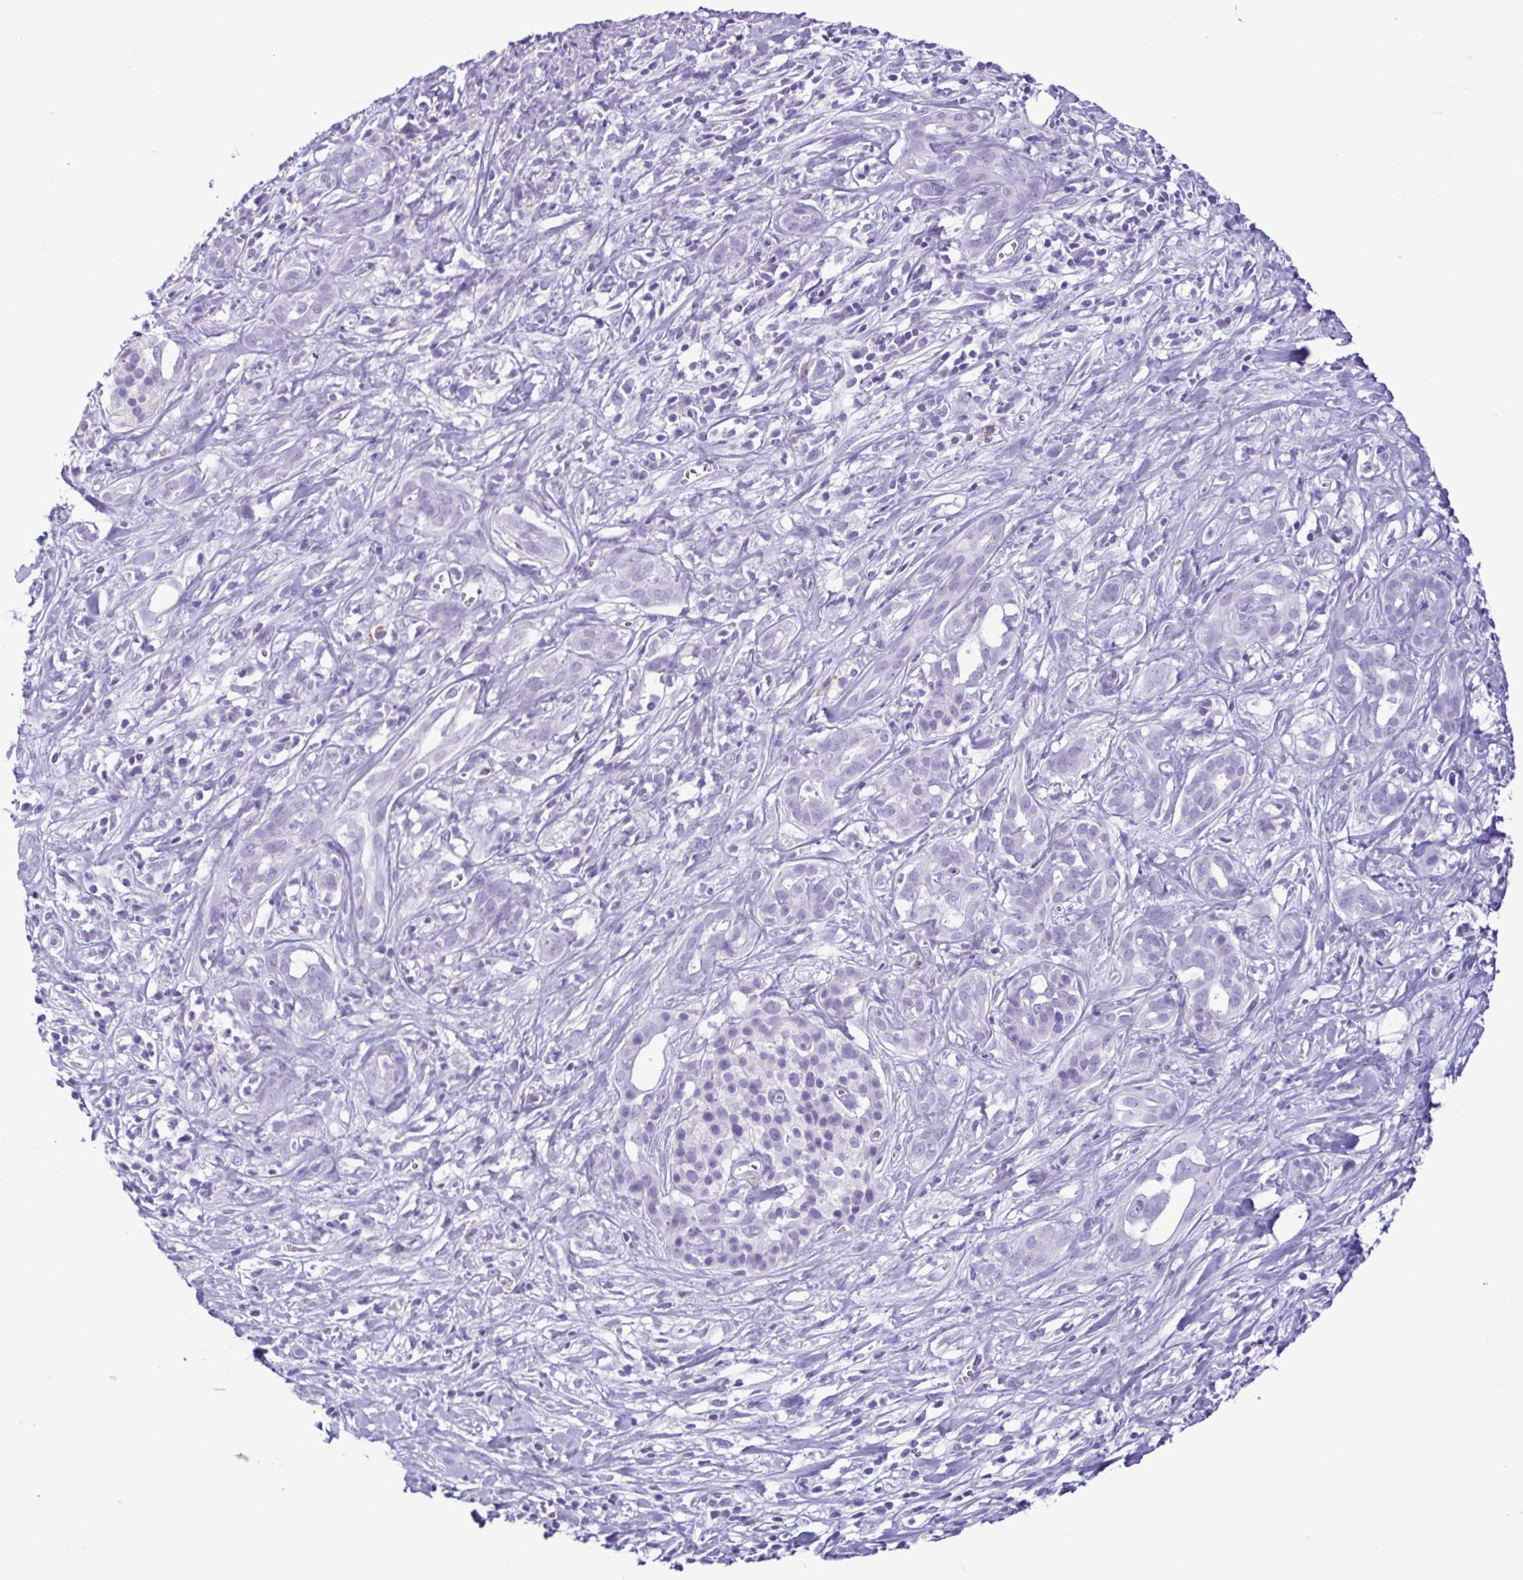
{"staining": {"intensity": "negative", "quantity": "none", "location": "none"}, "tissue": "pancreatic cancer", "cell_type": "Tumor cells", "image_type": "cancer", "snomed": [{"axis": "morphology", "description": "Adenocarcinoma, NOS"}, {"axis": "topography", "description": "Pancreas"}], "caption": "Immunohistochemistry (IHC) histopathology image of neoplastic tissue: pancreatic adenocarcinoma stained with DAB (3,3'-diaminobenzidine) displays no significant protein expression in tumor cells.", "gene": "SPATA16", "patient": {"sex": "male", "age": 61}}